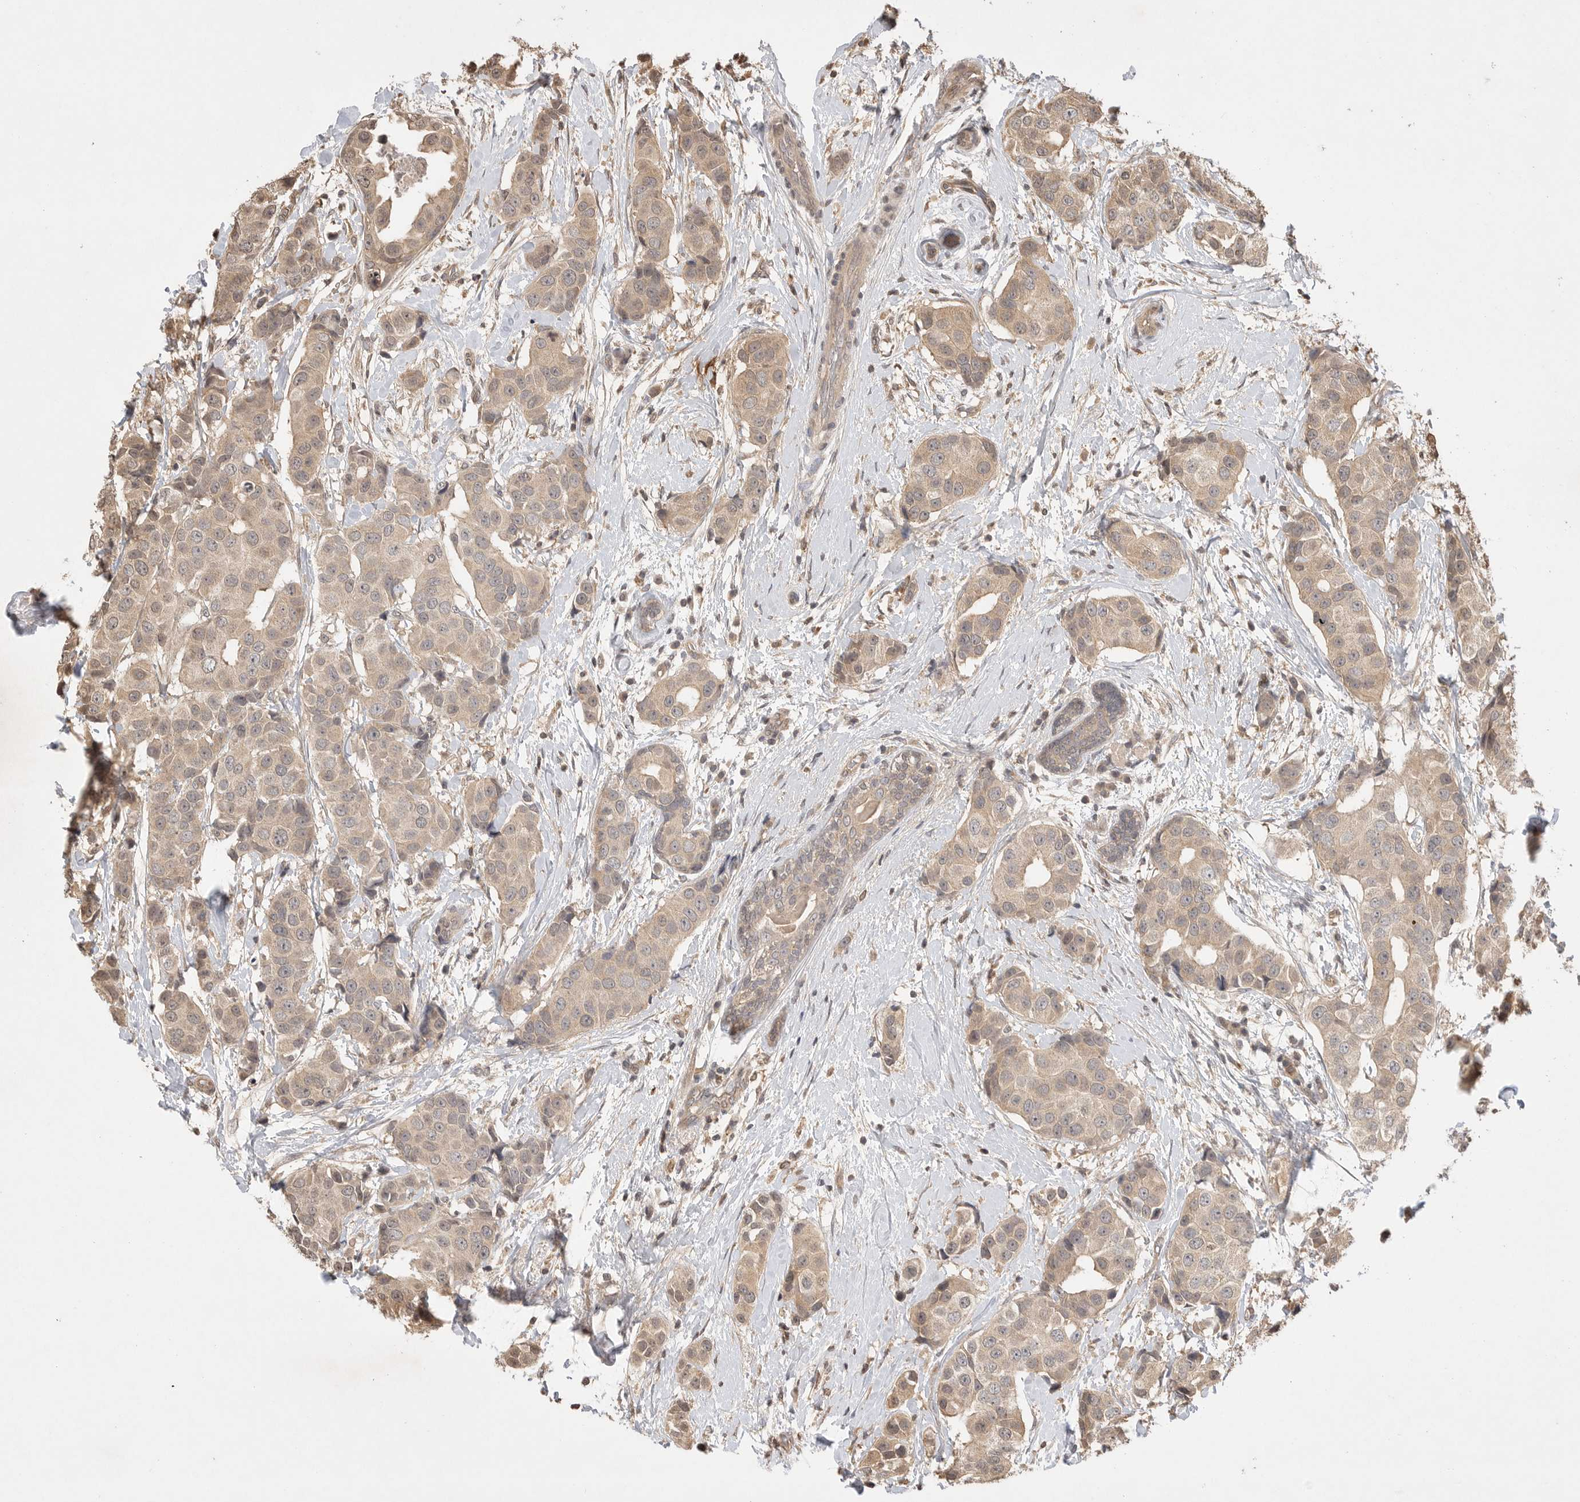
{"staining": {"intensity": "weak", "quantity": ">75%", "location": "cytoplasmic/membranous"}, "tissue": "breast cancer", "cell_type": "Tumor cells", "image_type": "cancer", "snomed": [{"axis": "morphology", "description": "Normal tissue, NOS"}, {"axis": "morphology", "description": "Duct carcinoma"}, {"axis": "topography", "description": "Breast"}], "caption": "Human breast cancer (infiltrating ductal carcinoma) stained for a protein (brown) demonstrates weak cytoplasmic/membranous positive staining in about >75% of tumor cells.", "gene": "PRMT3", "patient": {"sex": "female", "age": 39}}